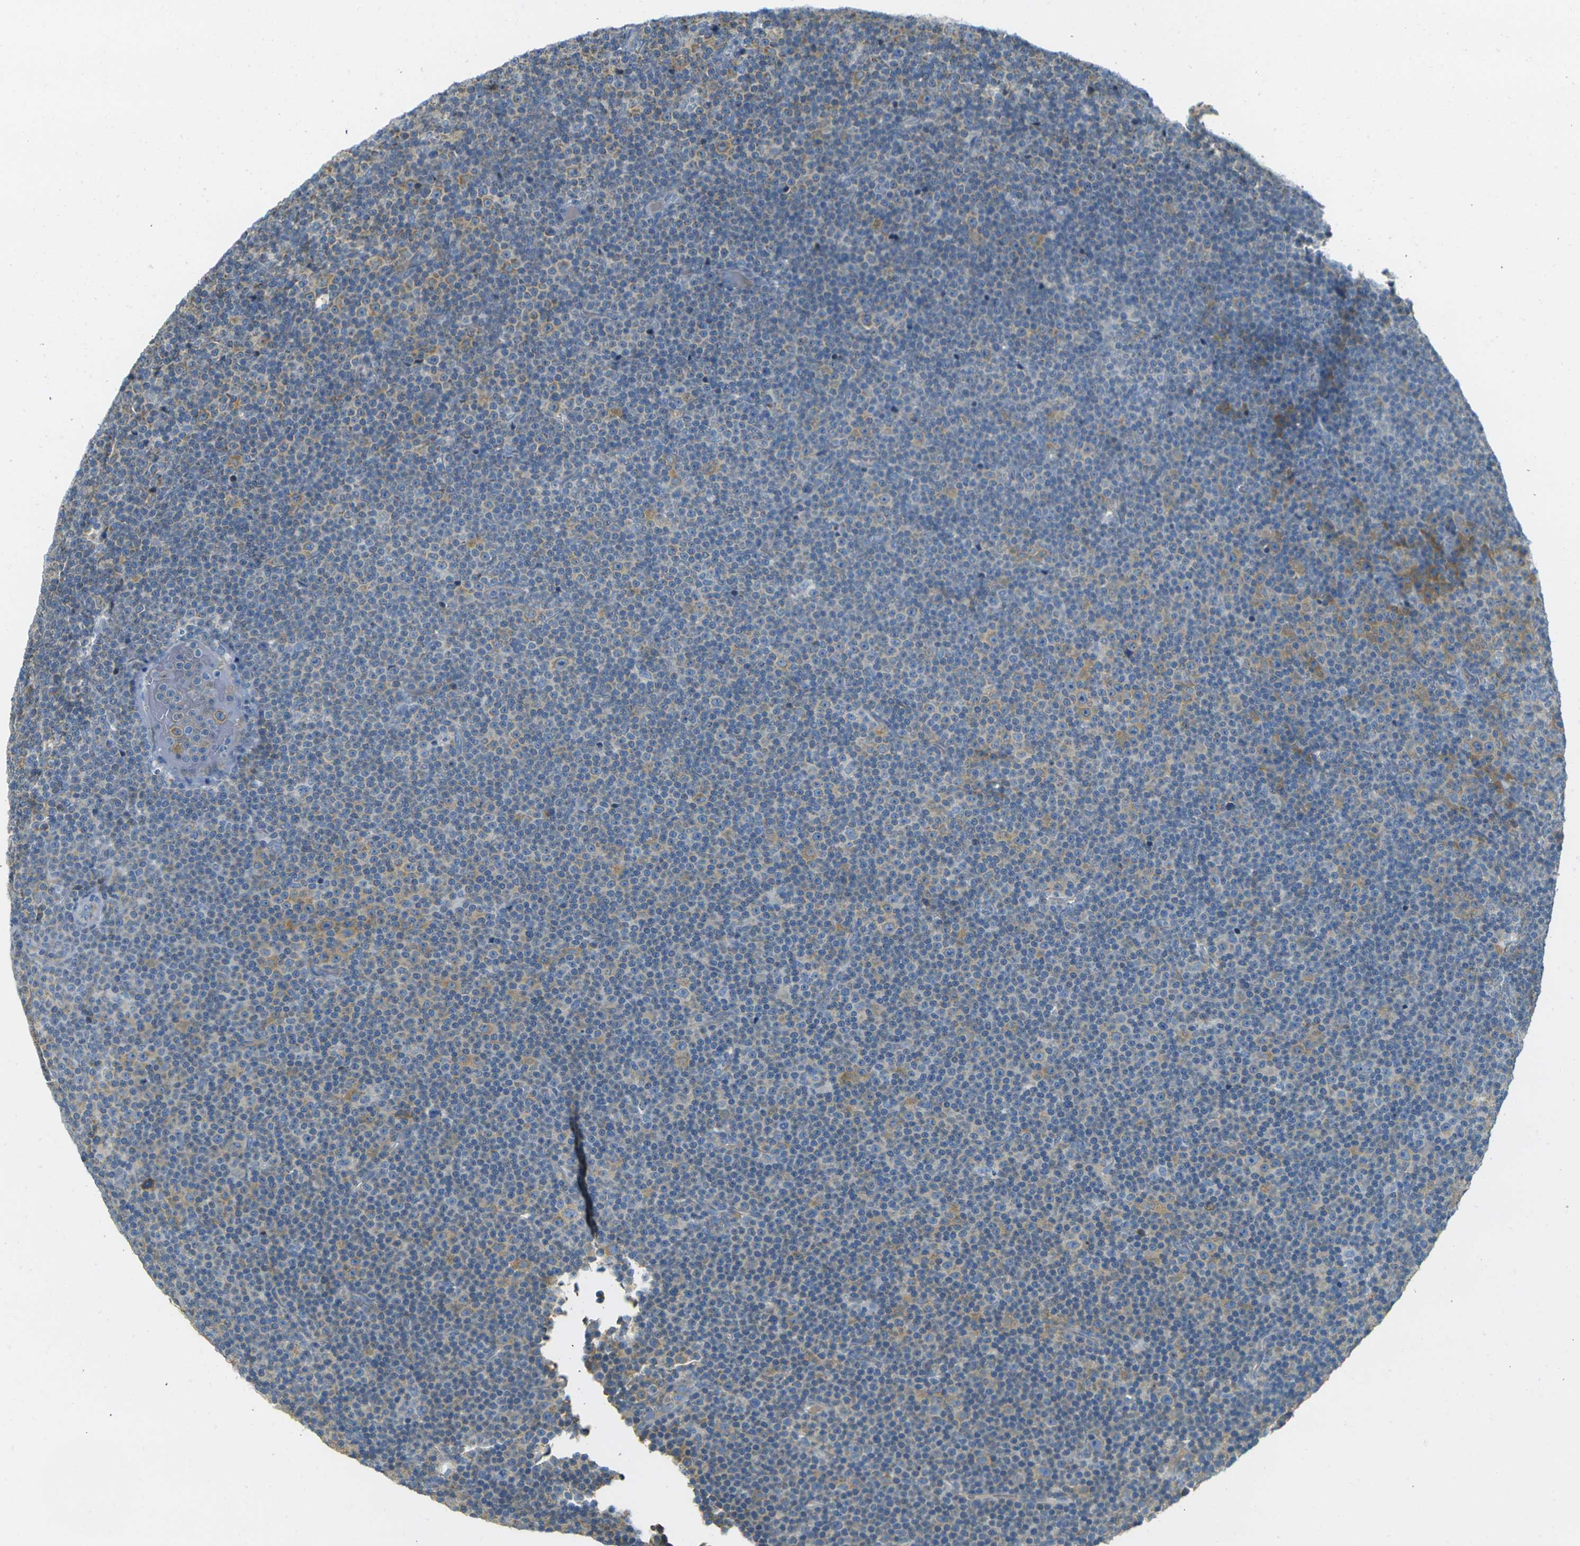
{"staining": {"intensity": "weak", "quantity": "25%-75%", "location": "cytoplasmic/membranous"}, "tissue": "lymphoma", "cell_type": "Tumor cells", "image_type": "cancer", "snomed": [{"axis": "morphology", "description": "Malignant lymphoma, non-Hodgkin's type, Low grade"}, {"axis": "topography", "description": "Lymph node"}], "caption": "Human malignant lymphoma, non-Hodgkin's type (low-grade) stained with a brown dye reveals weak cytoplasmic/membranous positive staining in about 25%-75% of tumor cells.", "gene": "PARD6B", "patient": {"sex": "female", "age": 67}}